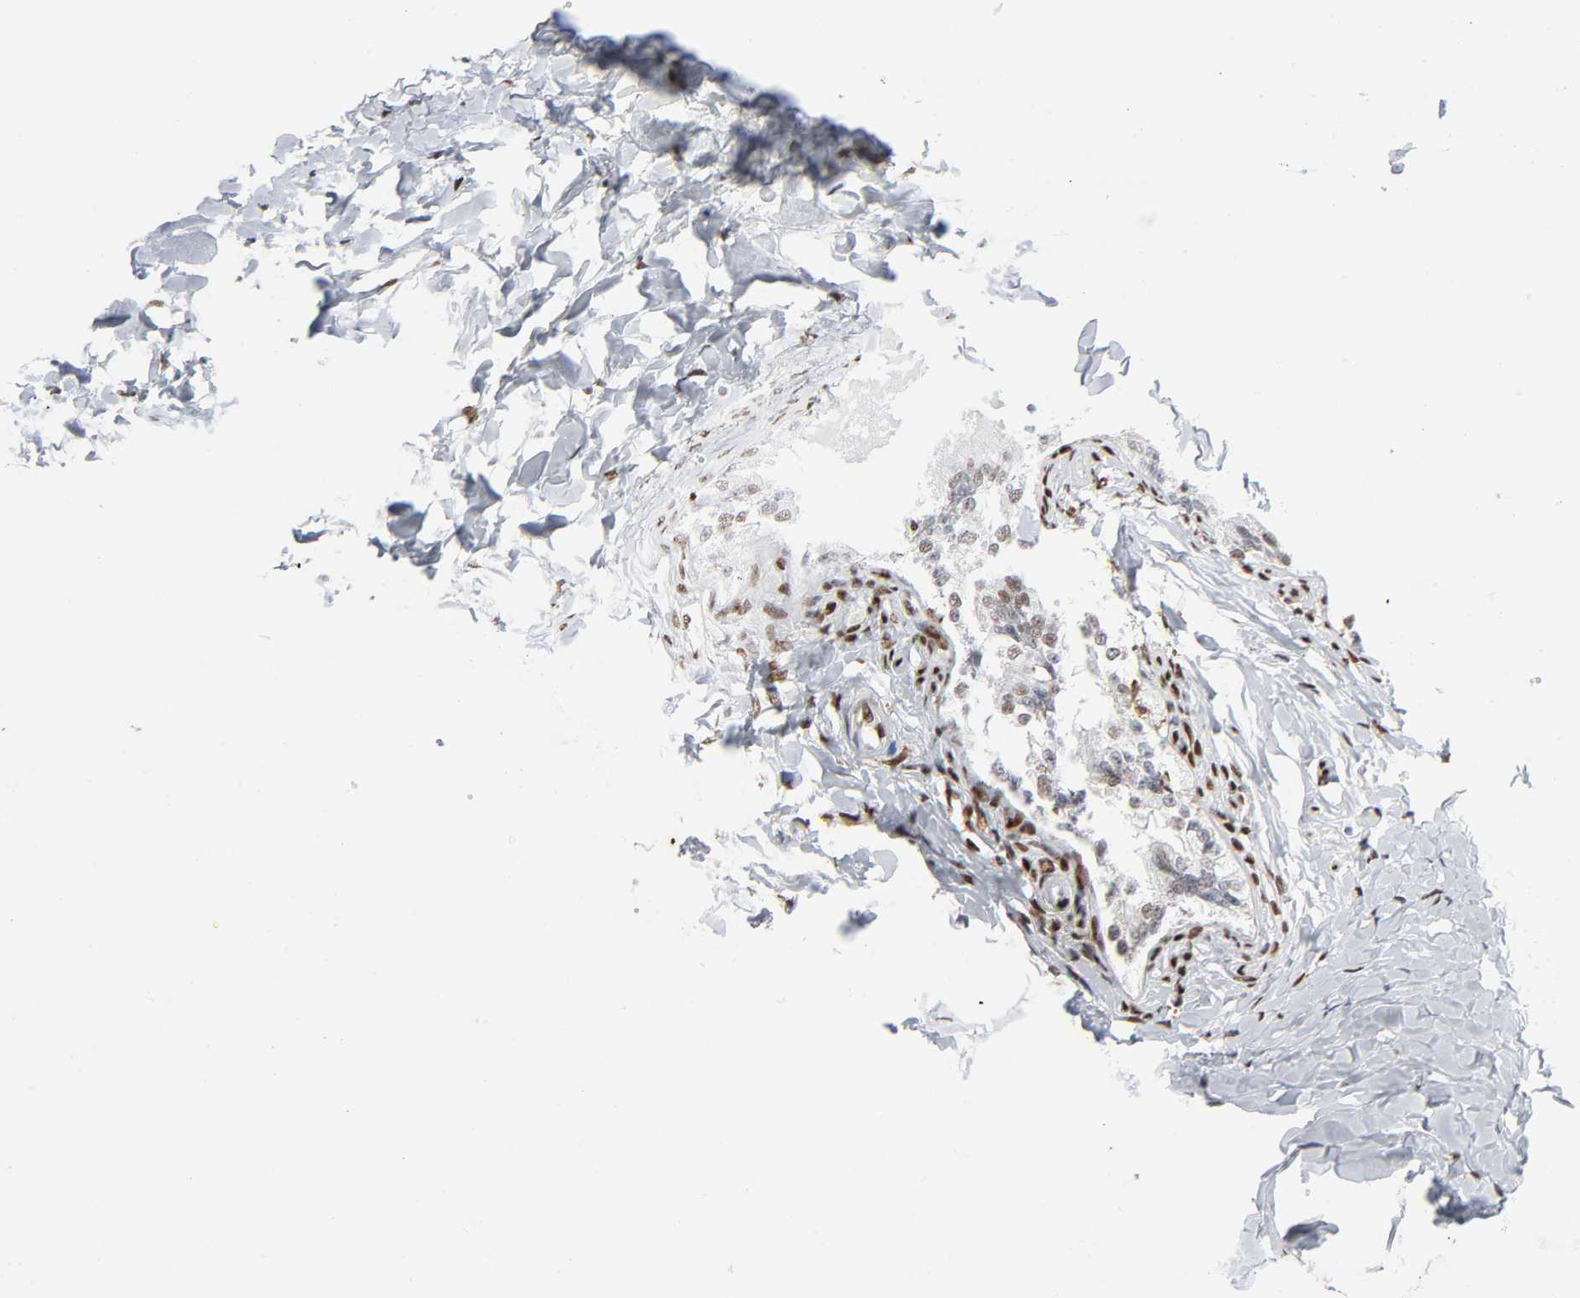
{"staining": {"intensity": "moderate", "quantity": ">75%", "location": "nuclear"}, "tissue": "epididymis", "cell_type": "Glandular cells", "image_type": "normal", "snomed": [{"axis": "morphology", "description": "Normal tissue, NOS"}, {"axis": "topography", "description": "Soft tissue"}, {"axis": "topography", "description": "Epididymis"}], "caption": "Immunohistochemistry of benign human epididymis displays medium levels of moderate nuclear expression in approximately >75% of glandular cells. (DAB IHC, brown staining for protein, blue staining for nuclei).", "gene": "WAS", "patient": {"sex": "male", "age": 26}}